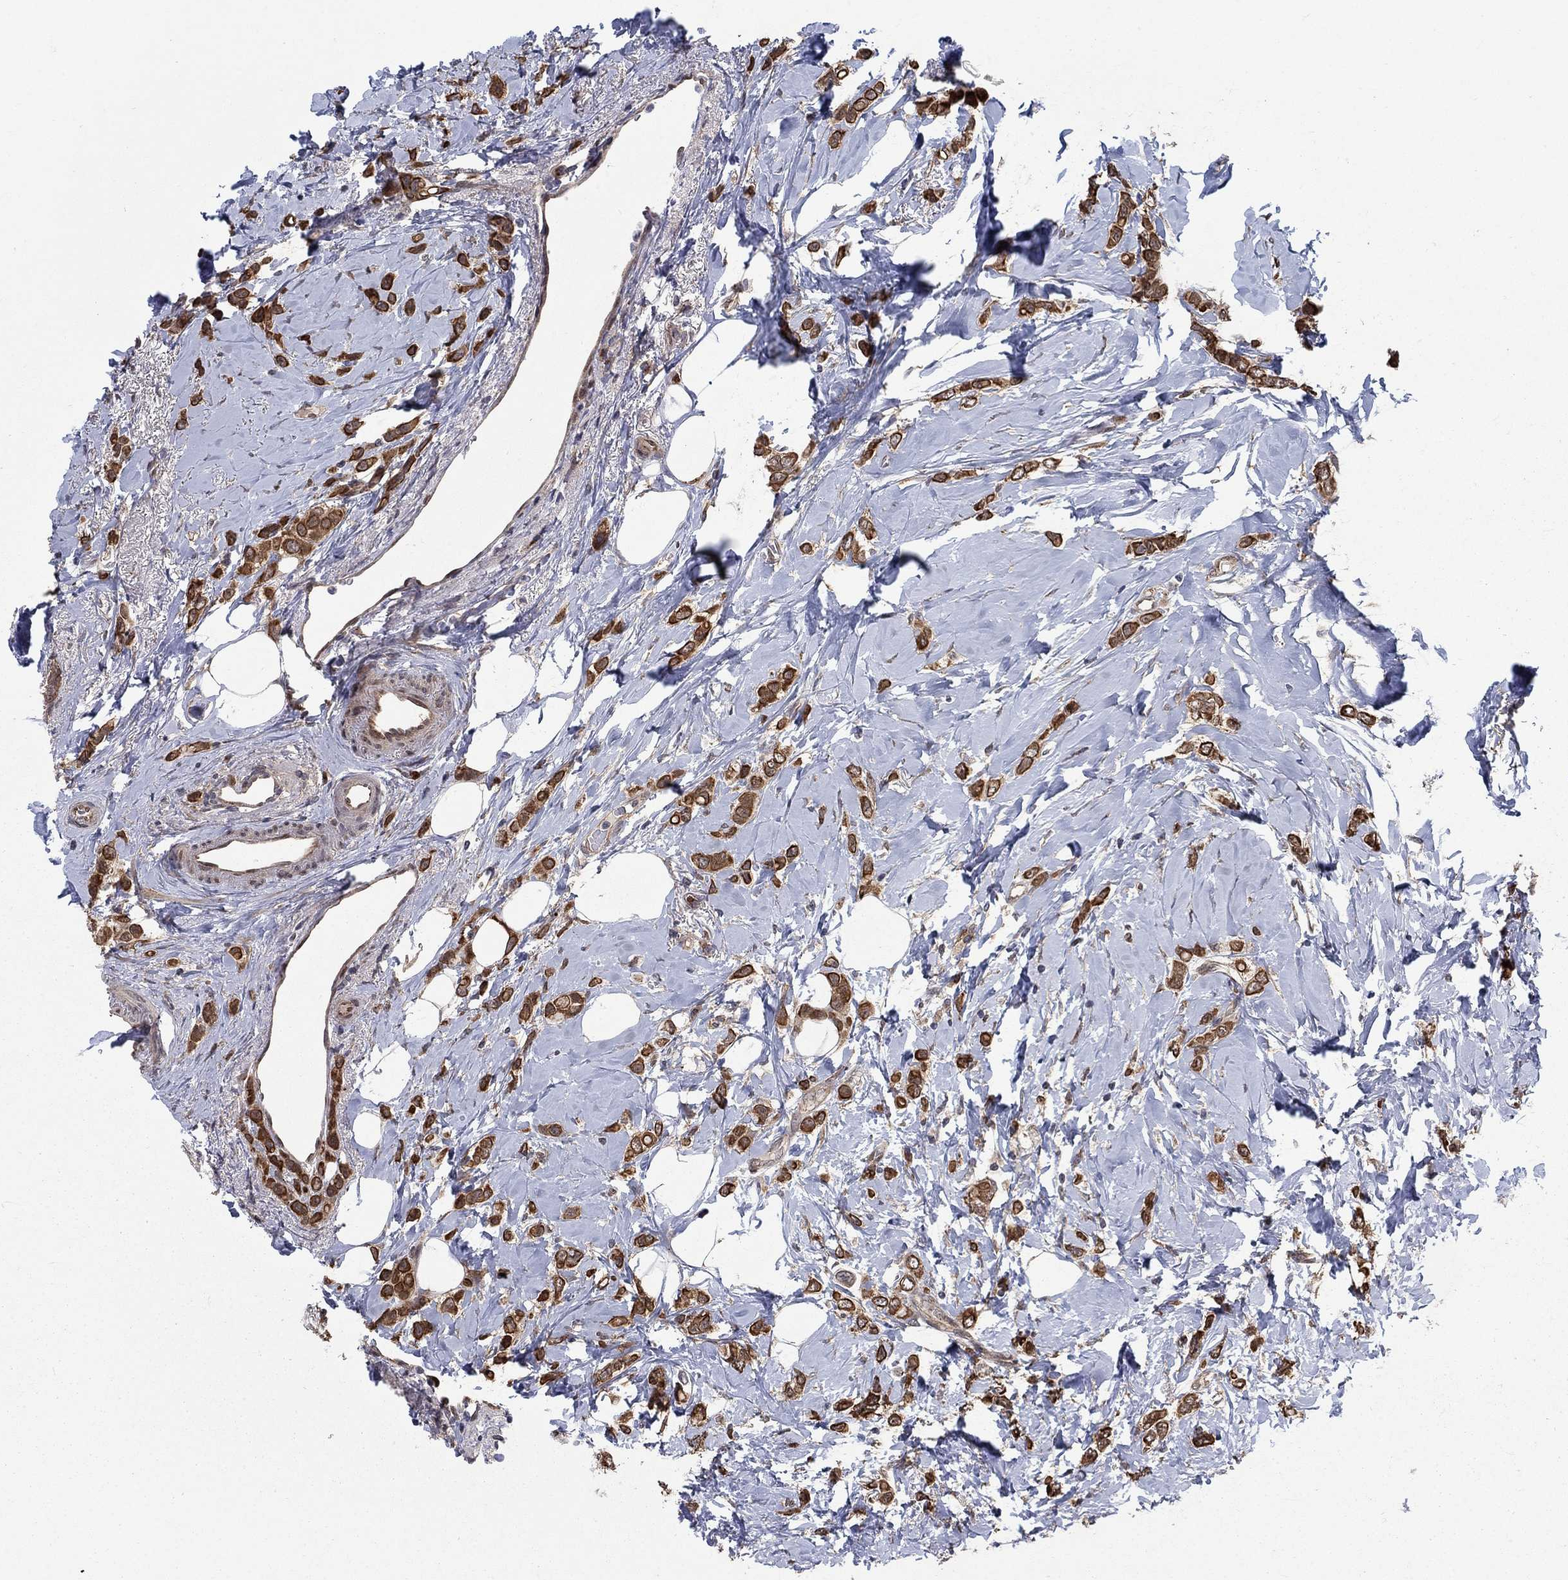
{"staining": {"intensity": "strong", "quantity": ">75%", "location": "cytoplasmic/membranous,nuclear"}, "tissue": "breast cancer", "cell_type": "Tumor cells", "image_type": "cancer", "snomed": [{"axis": "morphology", "description": "Lobular carcinoma"}, {"axis": "topography", "description": "Breast"}], "caption": "A histopathology image of human breast cancer (lobular carcinoma) stained for a protein demonstrates strong cytoplasmic/membranous and nuclear brown staining in tumor cells.", "gene": "SH3RF1", "patient": {"sex": "female", "age": 66}}